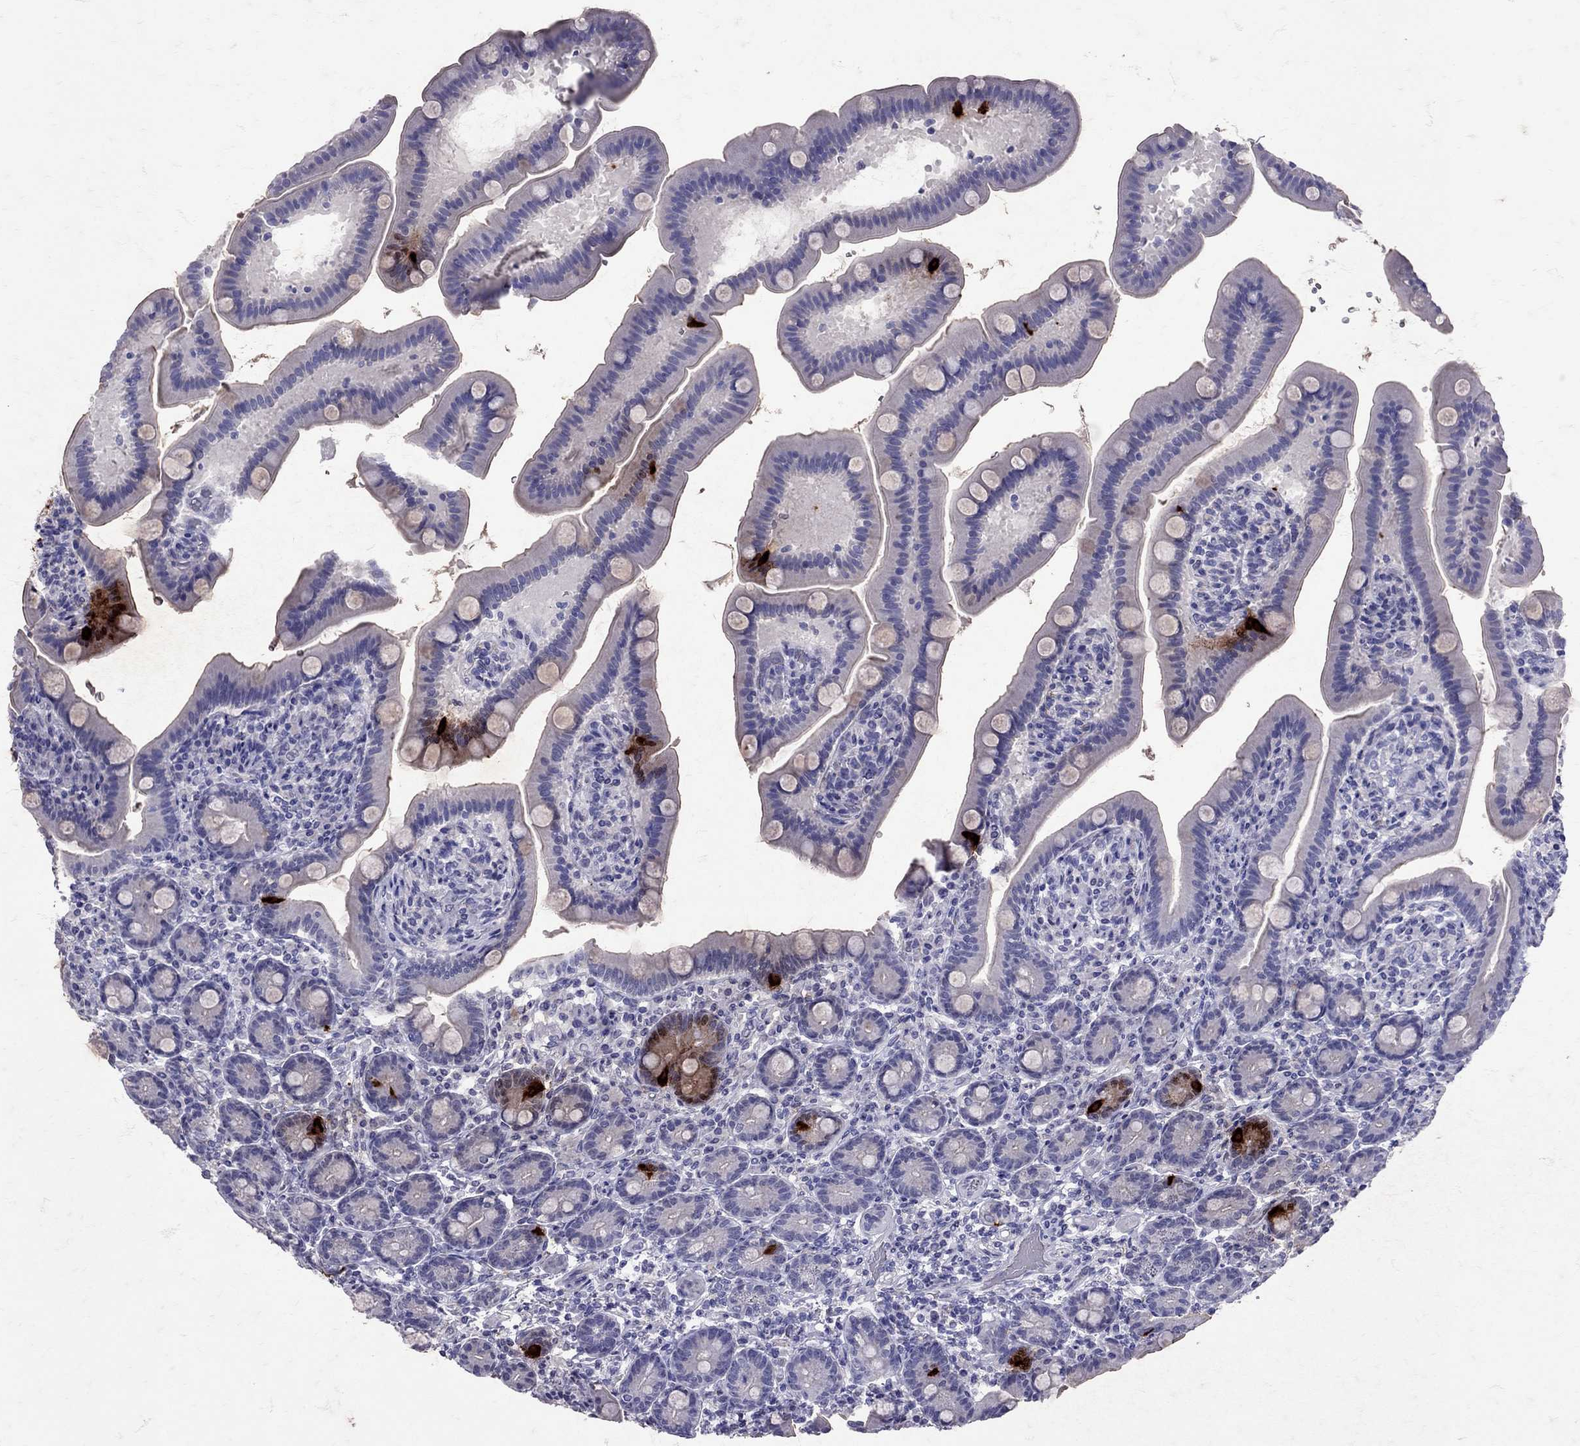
{"staining": {"intensity": "strong", "quantity": "<25%", "location": "cytoplasmic/membranous"}, "tissue": "small intestine", "cell_type": "Glandular cells", "image_type": "normal", "snomed": [{"axis": "morphology", "description": "Normal tissue, NOS"}, {"axis": "topography", "description": "Small intestine"}], "caption": "IHC image of unremarkable small intestine: small intestine stained using immunohistochemistry demonstrates medium levels of strong protein expression localized specifically in the cytoplasmic/membranous of glandular cells, appearing as a cytoplasmic/membranous brown color.", "gene": "SST", "patient": {"sex": "male", "age": 66}}